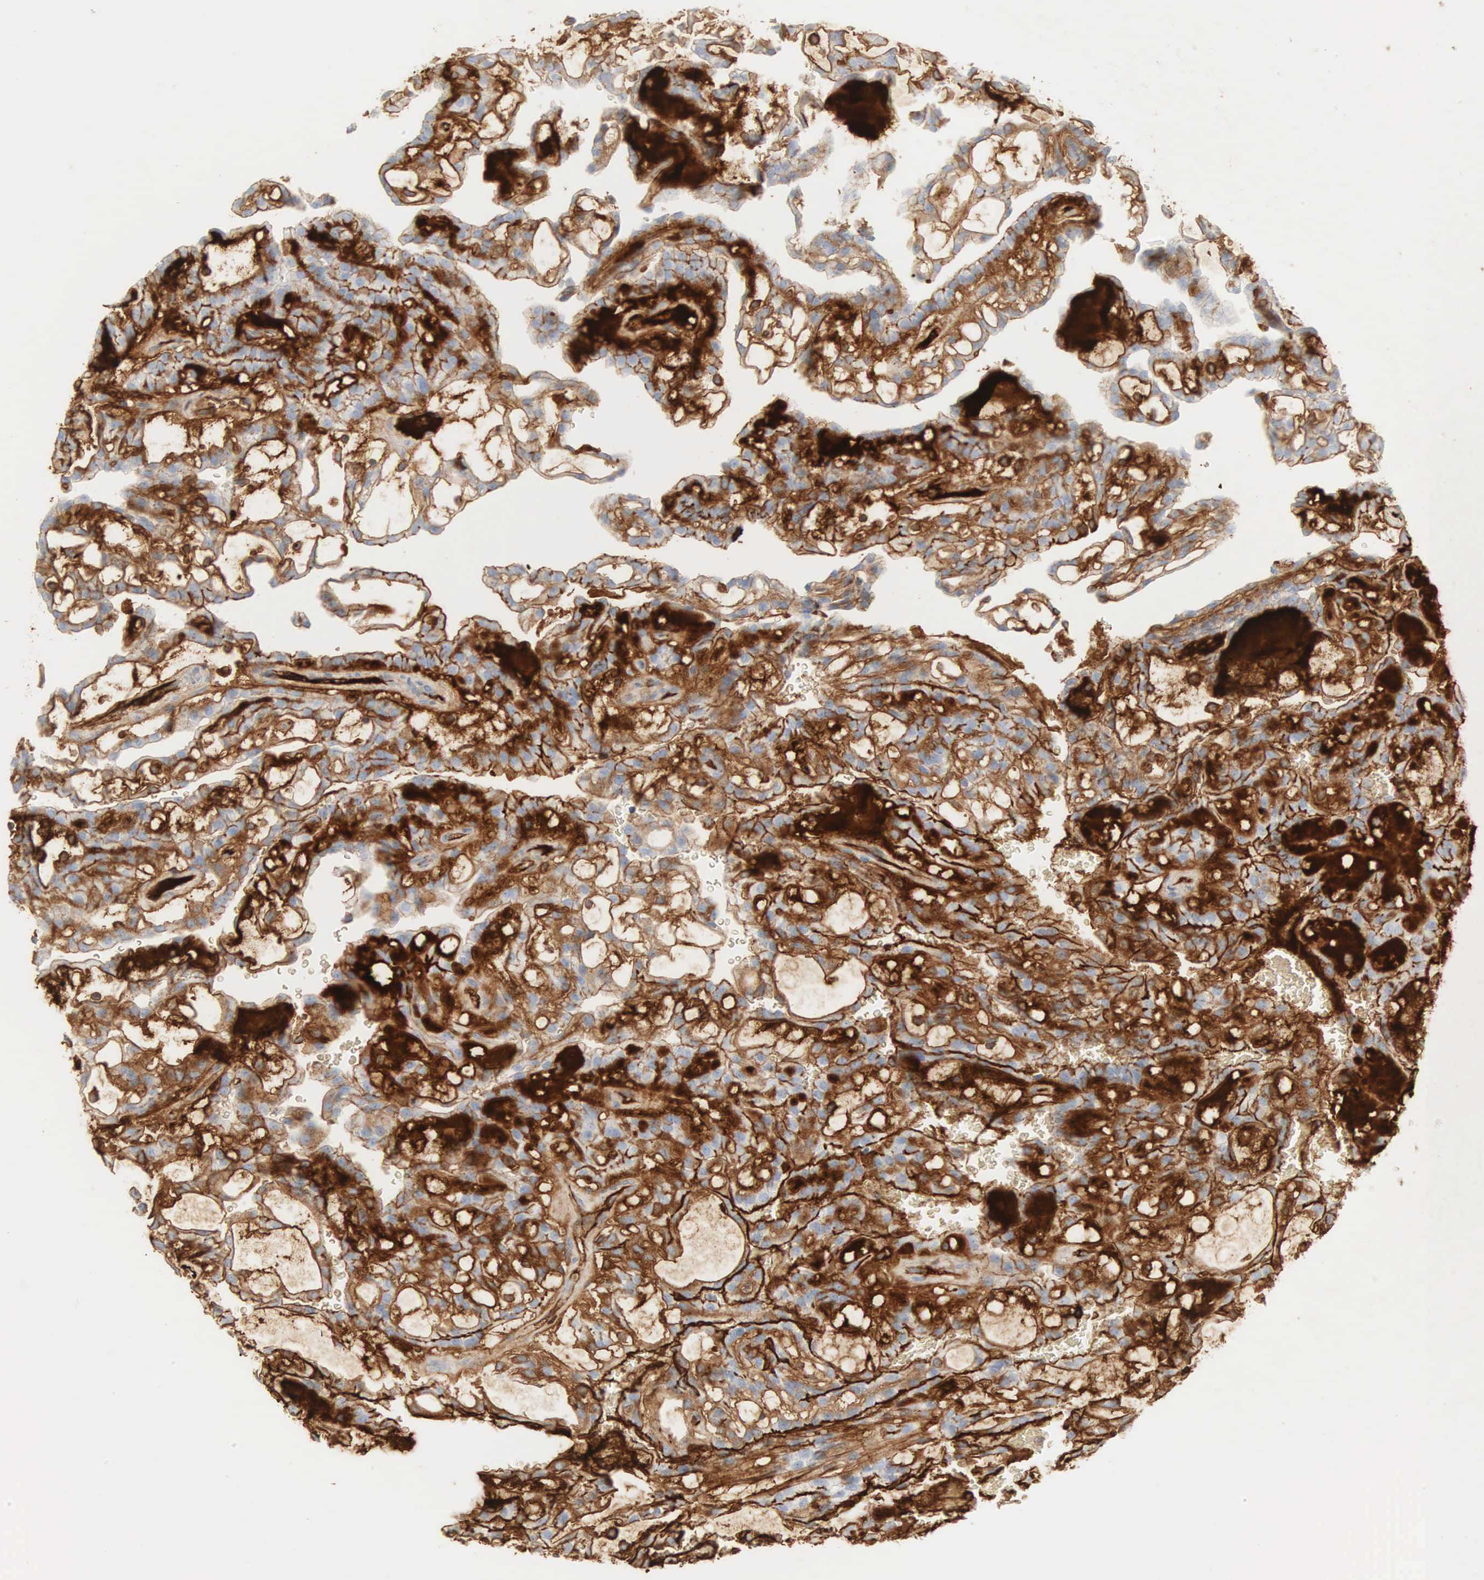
{"staining": {"intensity": "strong", "quantity": ">75%", "location": "cytoplasmic/membranous"}, "tissue": "renal cancer", "cell_type": "Tumor cells", "image_type": "cancer", "snomed": [{"axis": "morphology", "description": "Adenocarcinoma, NOS"}, {"axis": "topography", "description": "Kidney"}], "caption": "This histopathology image displays renal cancer stained with IHC to label a protein in brown. The cytoplasmic/membranous of tumor cells show strong positivity for the protein. Nuclei are counter-stained blue.", "gene": "IGLC3", "patient": {"sex": "male", "age": 63}}